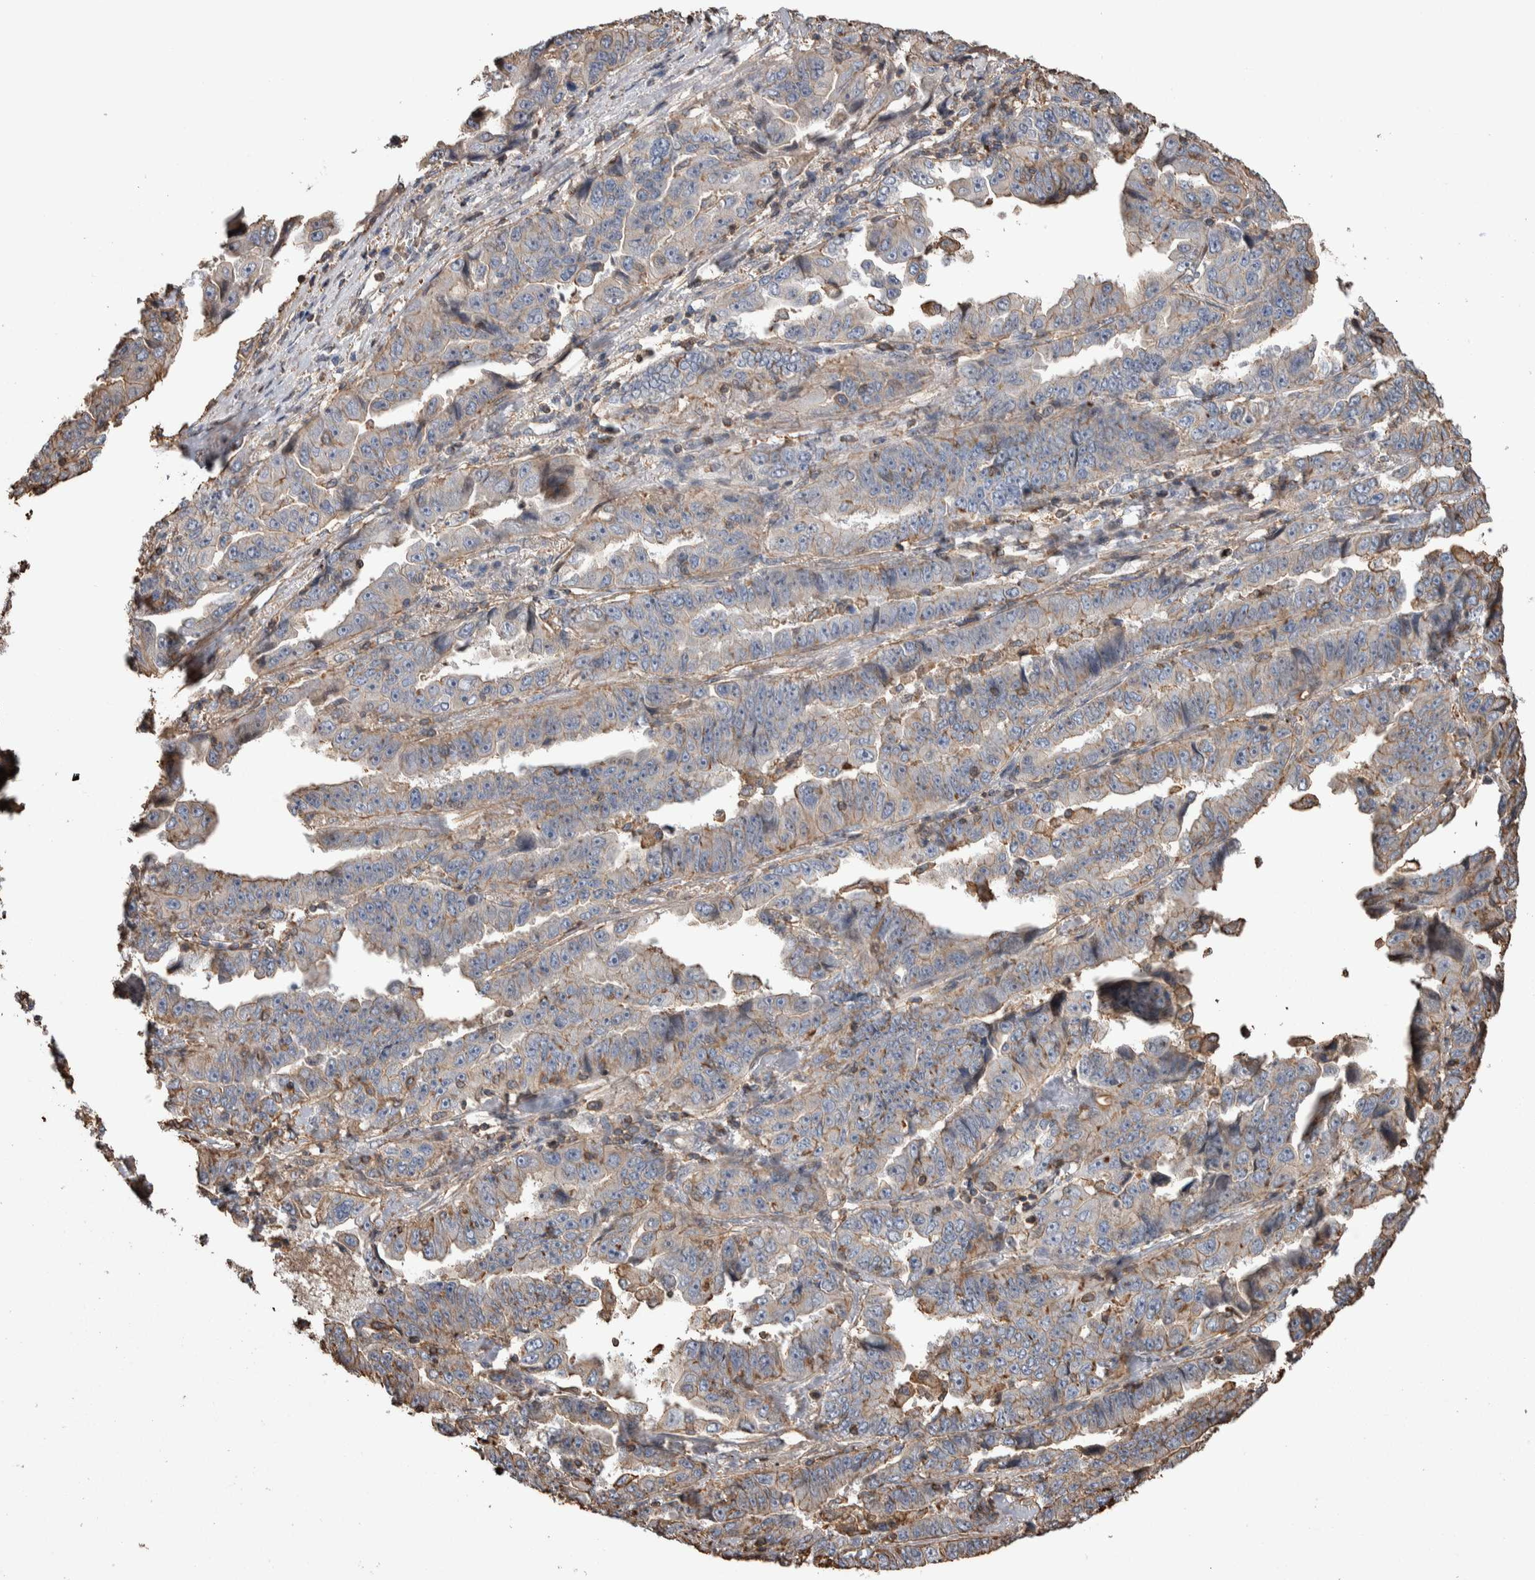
{"staining": {"intensity": "weak", "quantity": "25%-75%", "location": "cytoplasmic/membranous"}, "tissue": "lung cancer", "cell_type": "Tumor cells", "image_type": "cancer", "snomed": [{"axis": "morphology", "description": "Adenocarcinoma, NOS"}, {"axis": "topography", "description": "Lung"}], "caption": "Tumor cells demonstrate low levels of weak cytoplasmic/membranous positivity in approximately 25%-75% of cells in lung adenocarcinoma. (DAB IHC, brown staining for protein, blue staining for nuclei).", "gene": "ENPP2", "patient": {"sex": "female", "age": 51}}